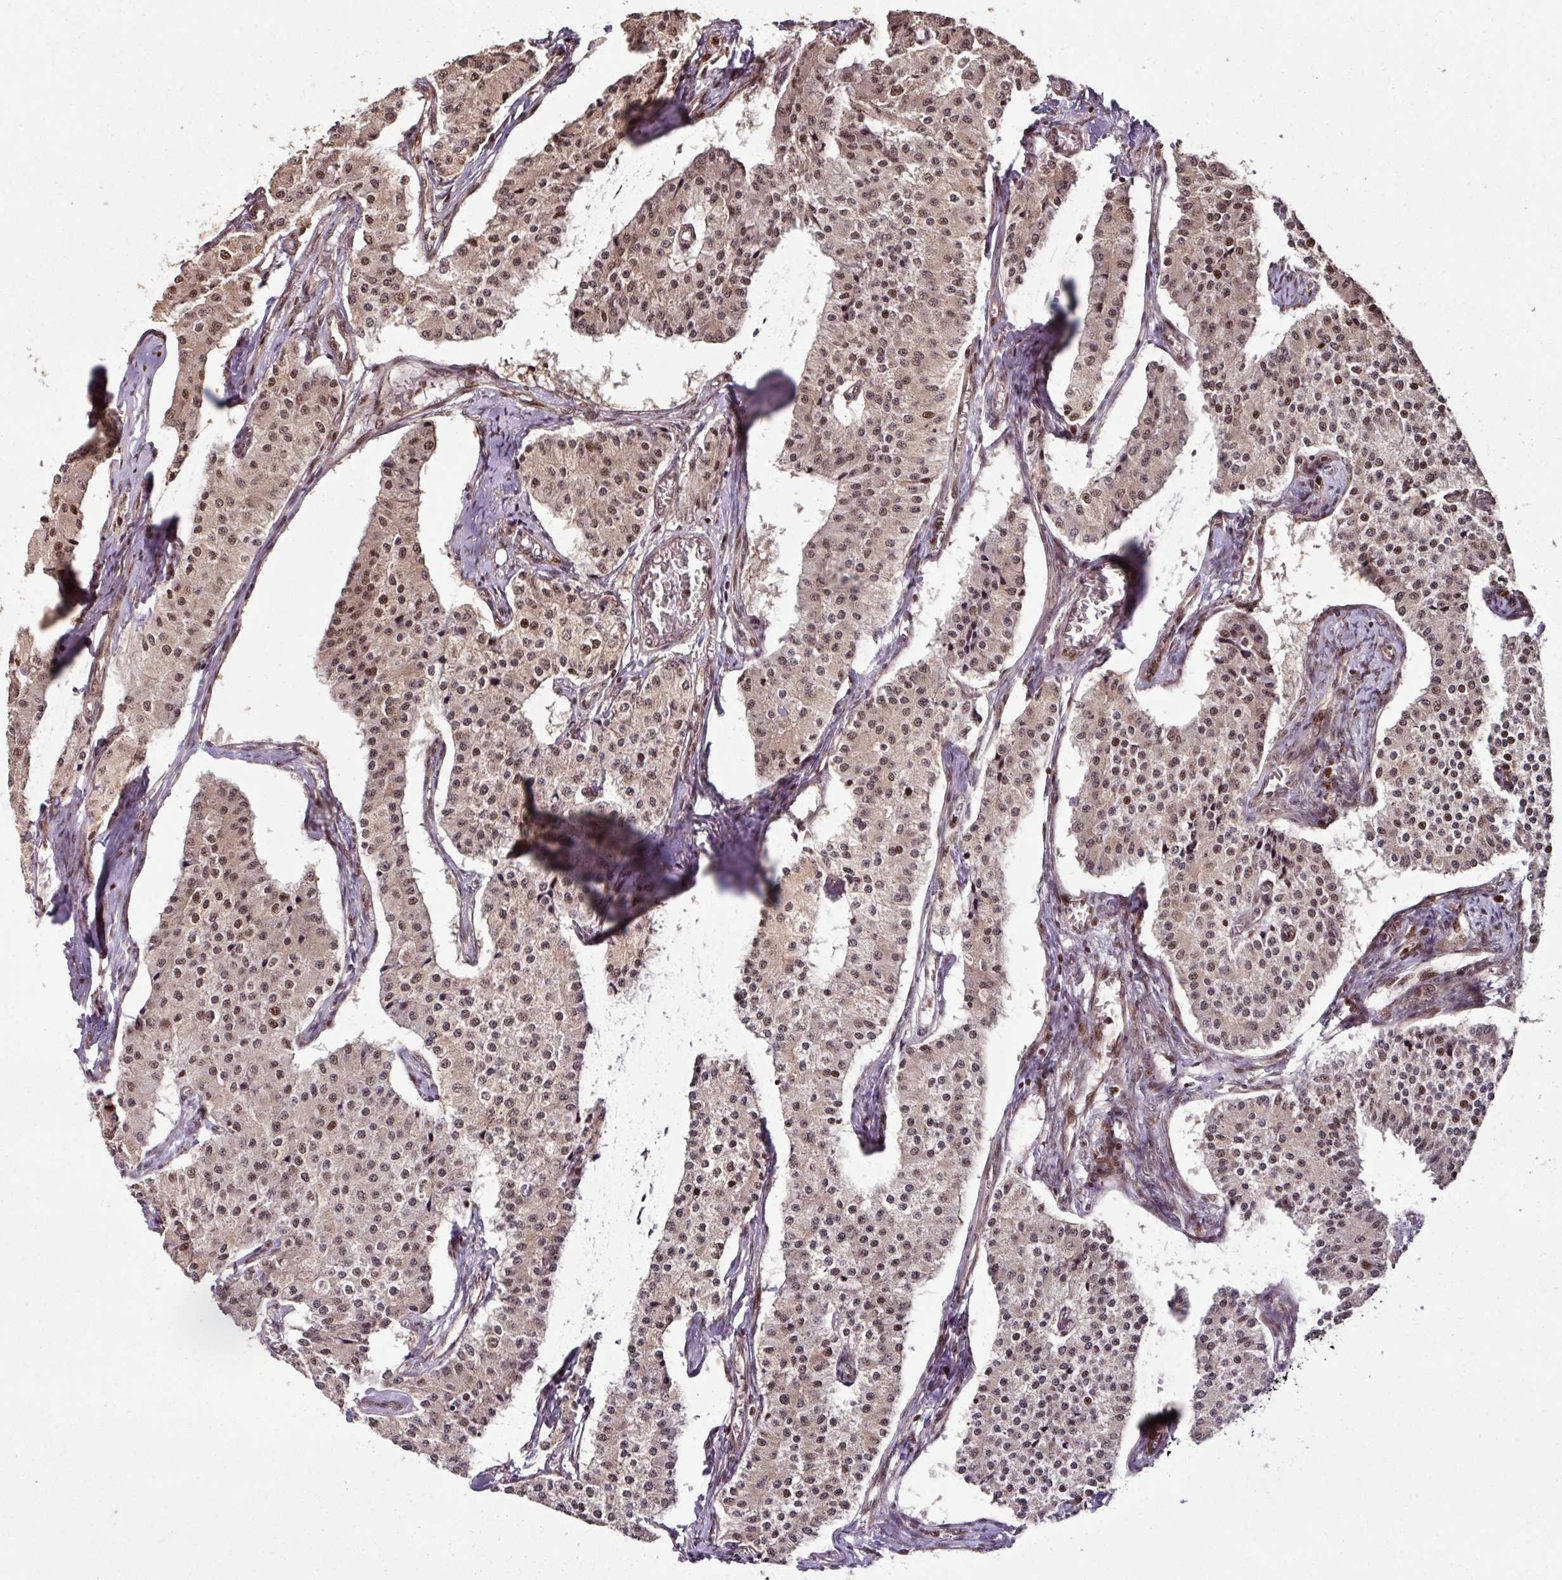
{"staining": {"intensity": "weak", "quantity": ">75%", "location": "nuclear"}, "tissue": "carcinoid", "cell_type": "Tumor cells", "image_type": "cancer", "snomed": [{"axis": "morphology", "description": "Carcinoid, malignant, NOS"}, {"axis": "topography", "description": "Colon"}], "caption": "A micrograph of carcinoid stained for a protein shows weak nuclear brown staining in tumor cells.", "gene": "COPRS", "patient": {"sex": "female", "age": 52}}